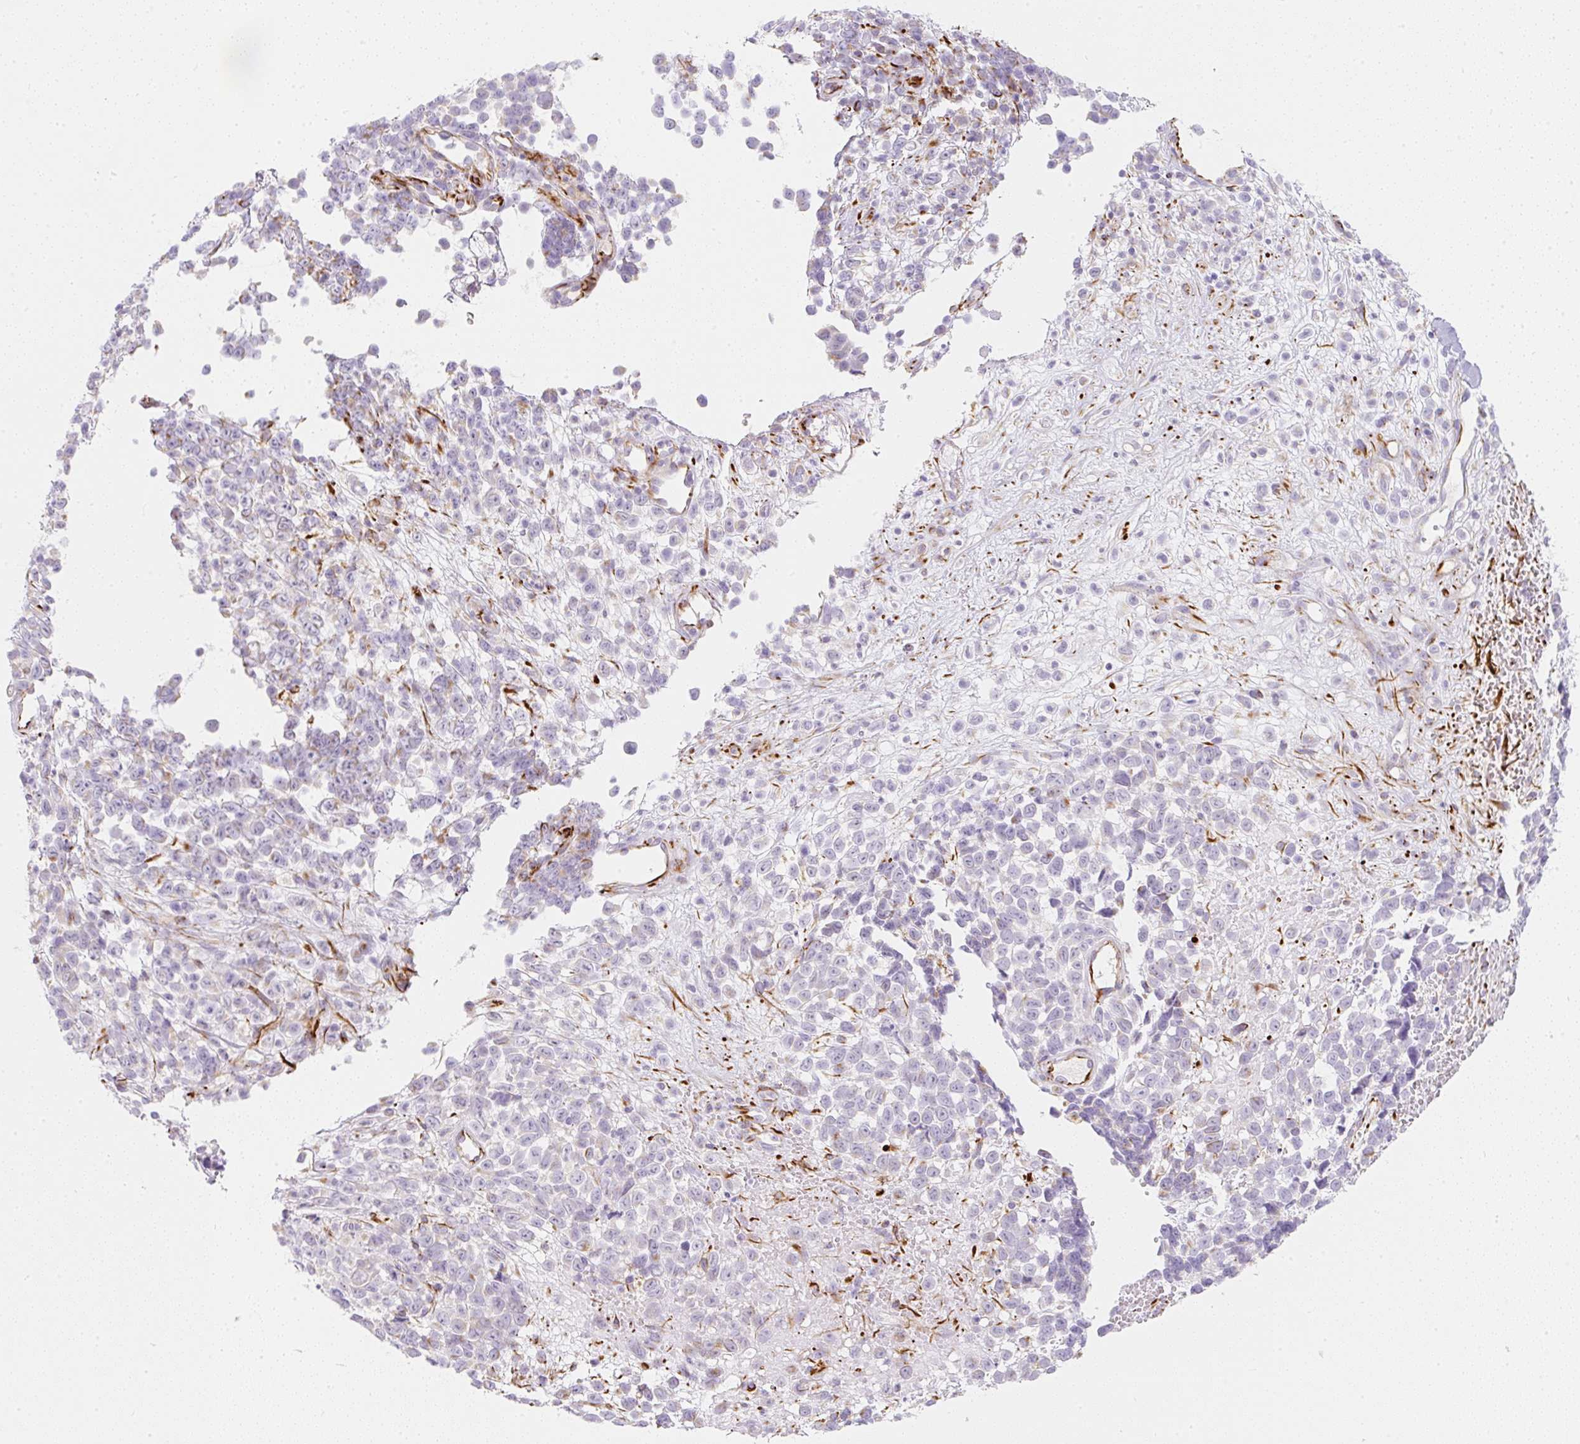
{"staining": {"intensity": "weak", "quantity": "<25%", "location": "cytoplasmic/membranous"}, "tissue": "melanoma", "cell_type": "Tumor cells", "image_type": "cancer", "snomed": [{"axis": "morphology", "description": "Malignant melanoma, NOS"}, {"axis": "topography", "description": "Nose, NOS"}], "caption": "High power microscopy photomicrograph of an immunohistochemistry (IHC) micrograph of malignant melanoma, revealing no significant positivity in tumor cells. The staining is performed using DAB brown chromogen with nuclei counter-stained in using hematoxylin.", "gene": "ZNF689", "patient": {"sex": "female", "age": 48}}